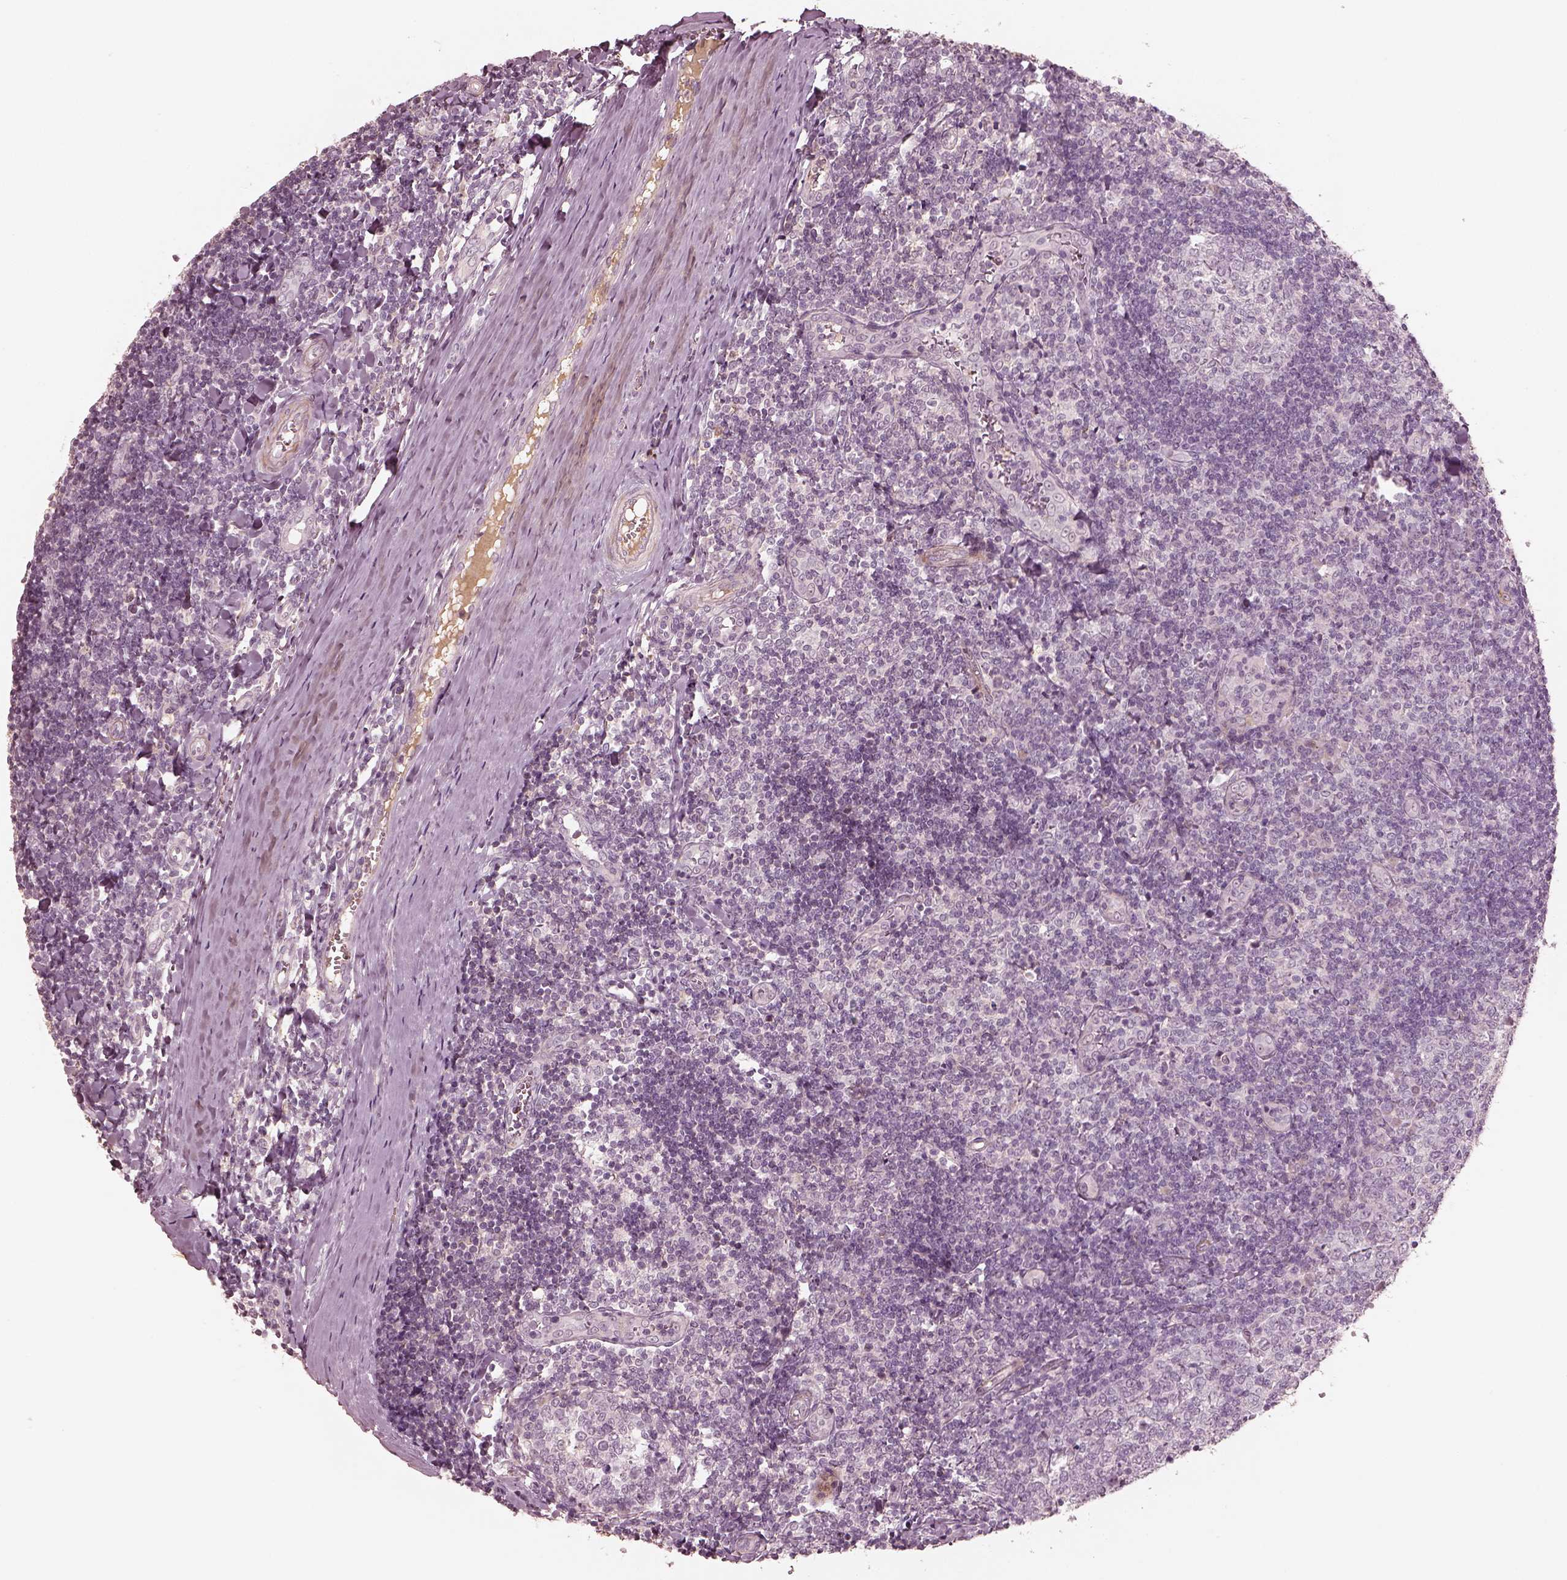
{"staining": {"intensity": "negative", "quantity": "none", "location": "none"}, "tissue": "tonsil", "cell_type": "Germinal center cells", "image_type": "normal", "snomed": [{"axis": "morphology", "description": "Normal tissue, NOS"}, {"axis": "topography", "description": "Tonsil"}], "caption": "Immunohistochemistry micrograph of benign tonsil stained for a protein (brown), which shows no positivity in germinal center cells.", "gene": "MADCAM1", "patient": {"sex": "female", "age": 12}}